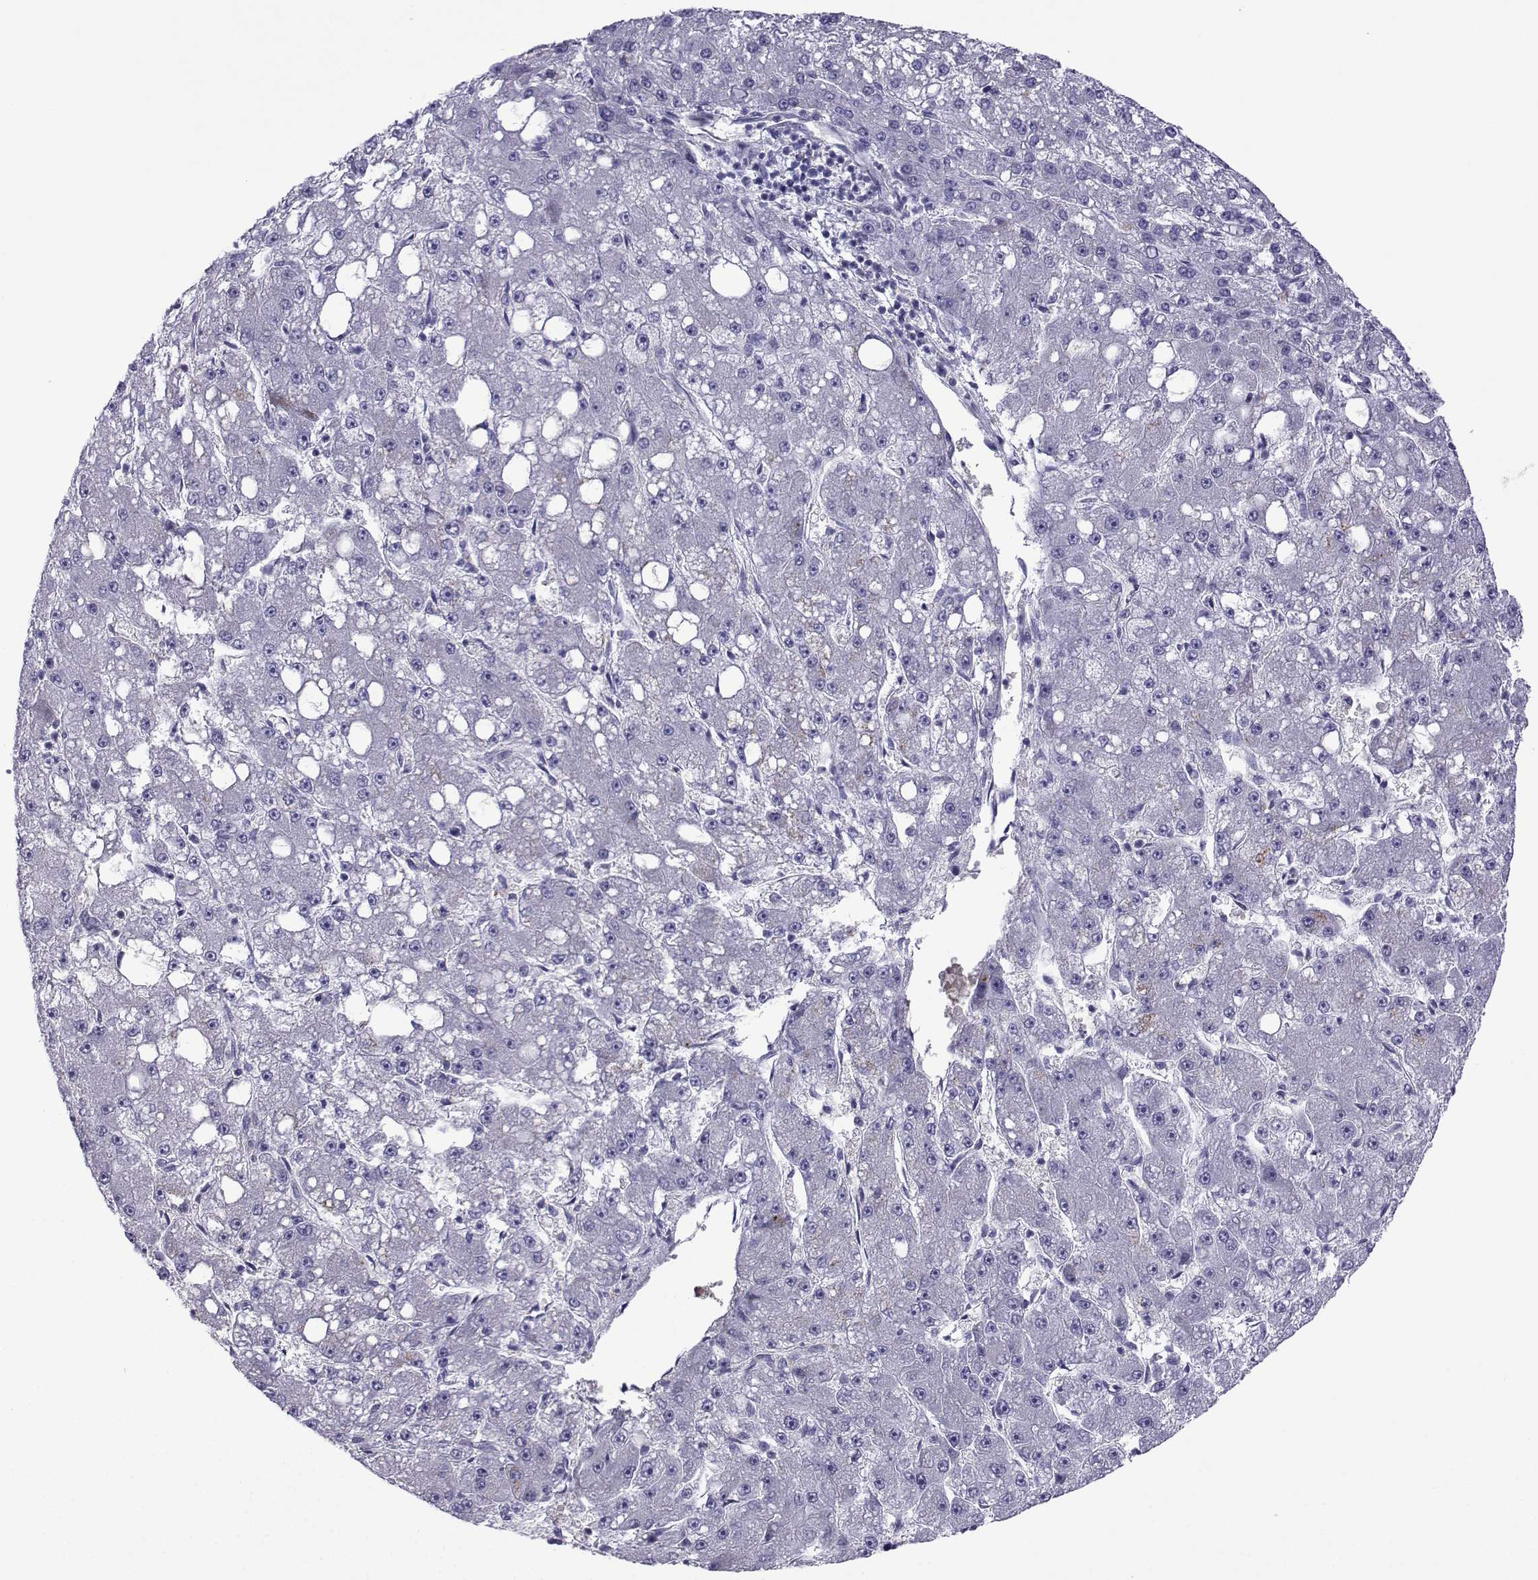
{"staining": {"intensity": "negative", "quantity": "none", "location": "none"}, "tissue": "liver cancer", "cell_type": "Tumor cells", "image_type": "cancer", "snomed": [{"axis": "morphology", "description": "Carcinoma, Hepatocellular, NOS"}, {"axis": "topography", "description": "Liver"}], "caption": "An immunohistochemistry (IHC) image of hepatocellular carcinoma (liver) is shown. There is no staining in tumor cells of hepatocellular carcinoma (liver).", "gene": "CFAP70", "patient": {"sex": "male", "age": 67}}